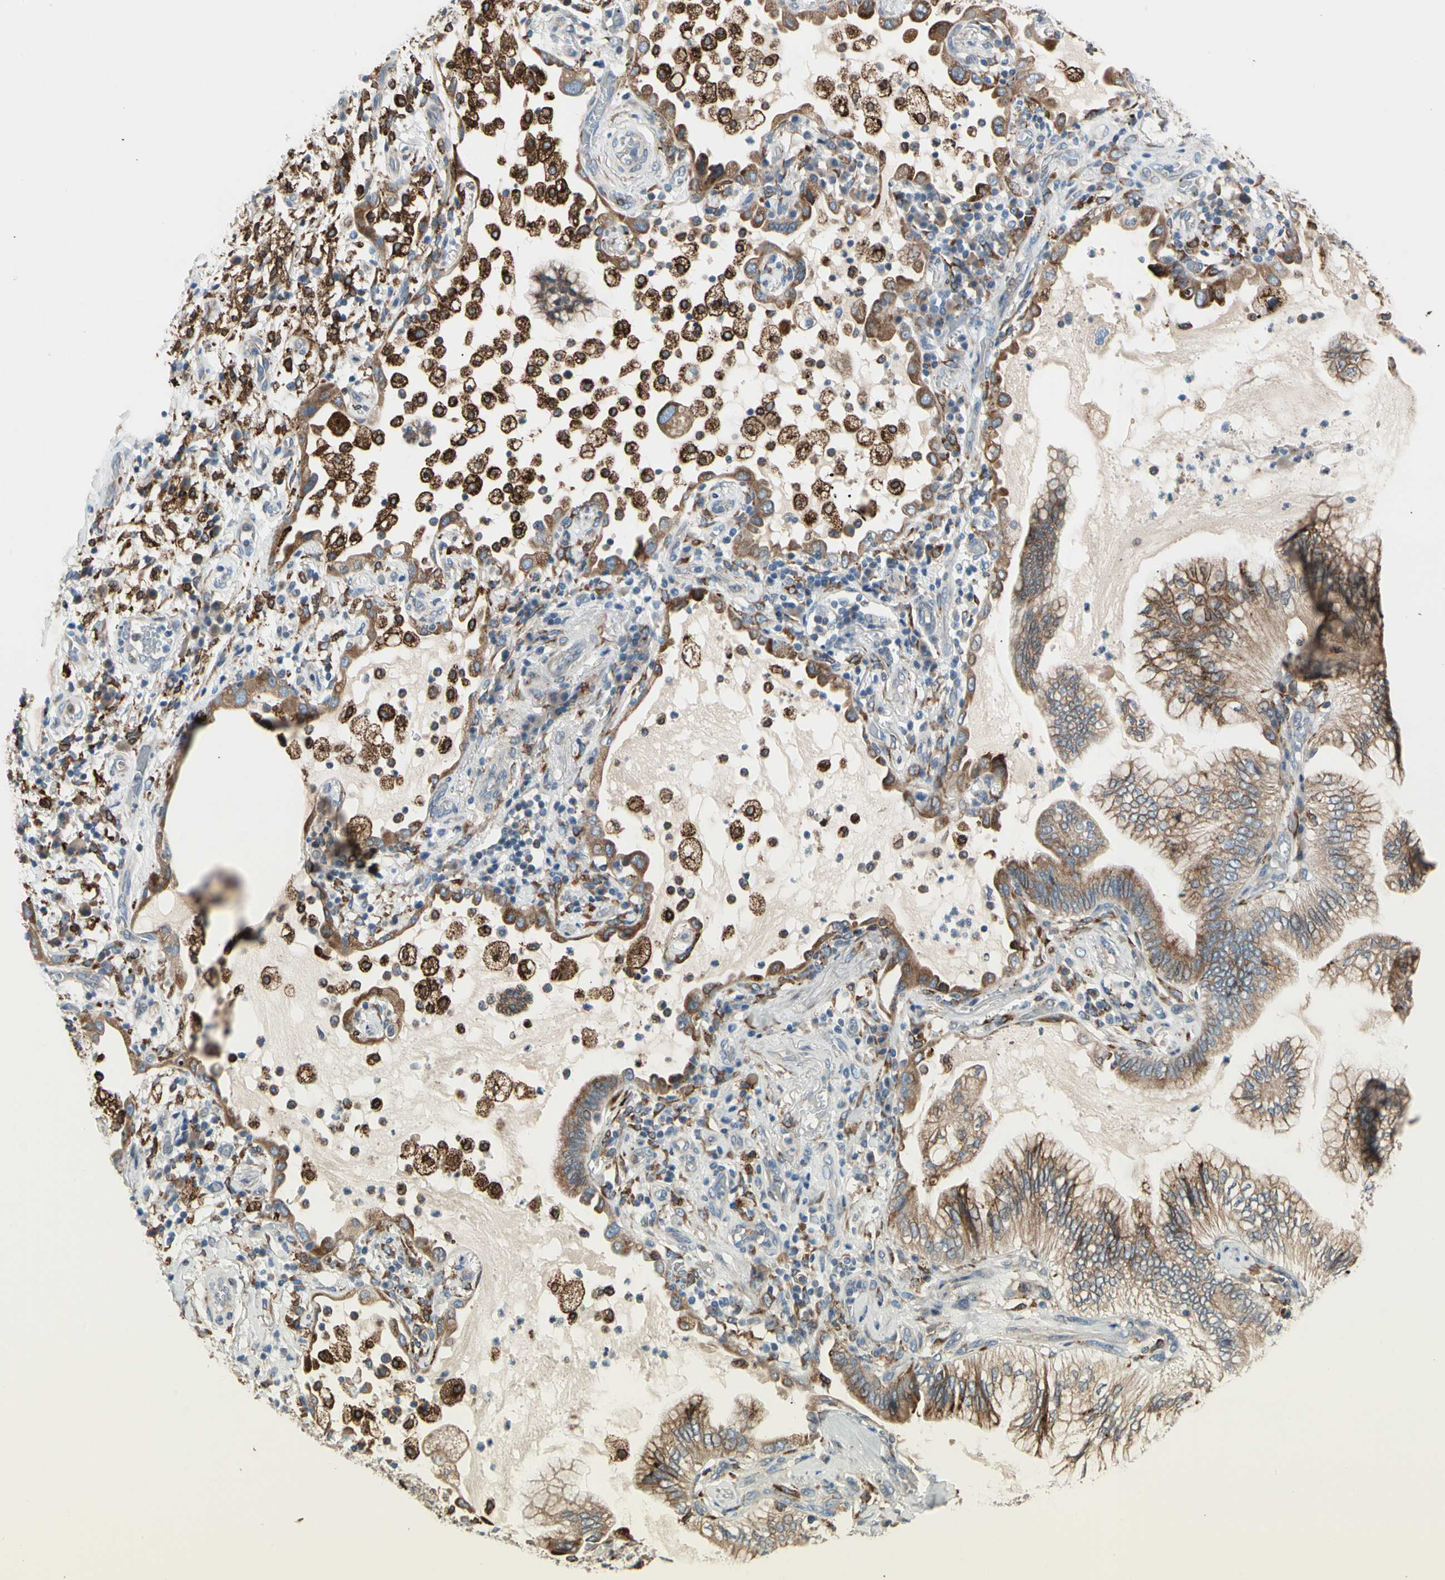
{"staining": {"intensity": "moderate", "quantity": ">75%", "location": "cytoplasmic/membranous"}, "tissue": "lung cancer", "cell_type": "Tumor cells", "image_type": "cancer", "snomed": [{"axis": "morphology", "description": "Normal tissue, NOS"}, {"axis": "morphology", "description": "Adenocarcinoma, NOS"}, {"axis": "topography", "description": "Bronchus"}, {"axis": "topography", "description": "Lung"}], "caption": "Immunohistochemistry (IHC) photomicrograph of lung cancer stained for a protein (brown), which displays medium levels of moderate cytoplasmic/membranous positivity in approximately >75% of tumor cells.", "gene": "LRPAP1", "patient": {"sex": "female", "age": 70}}